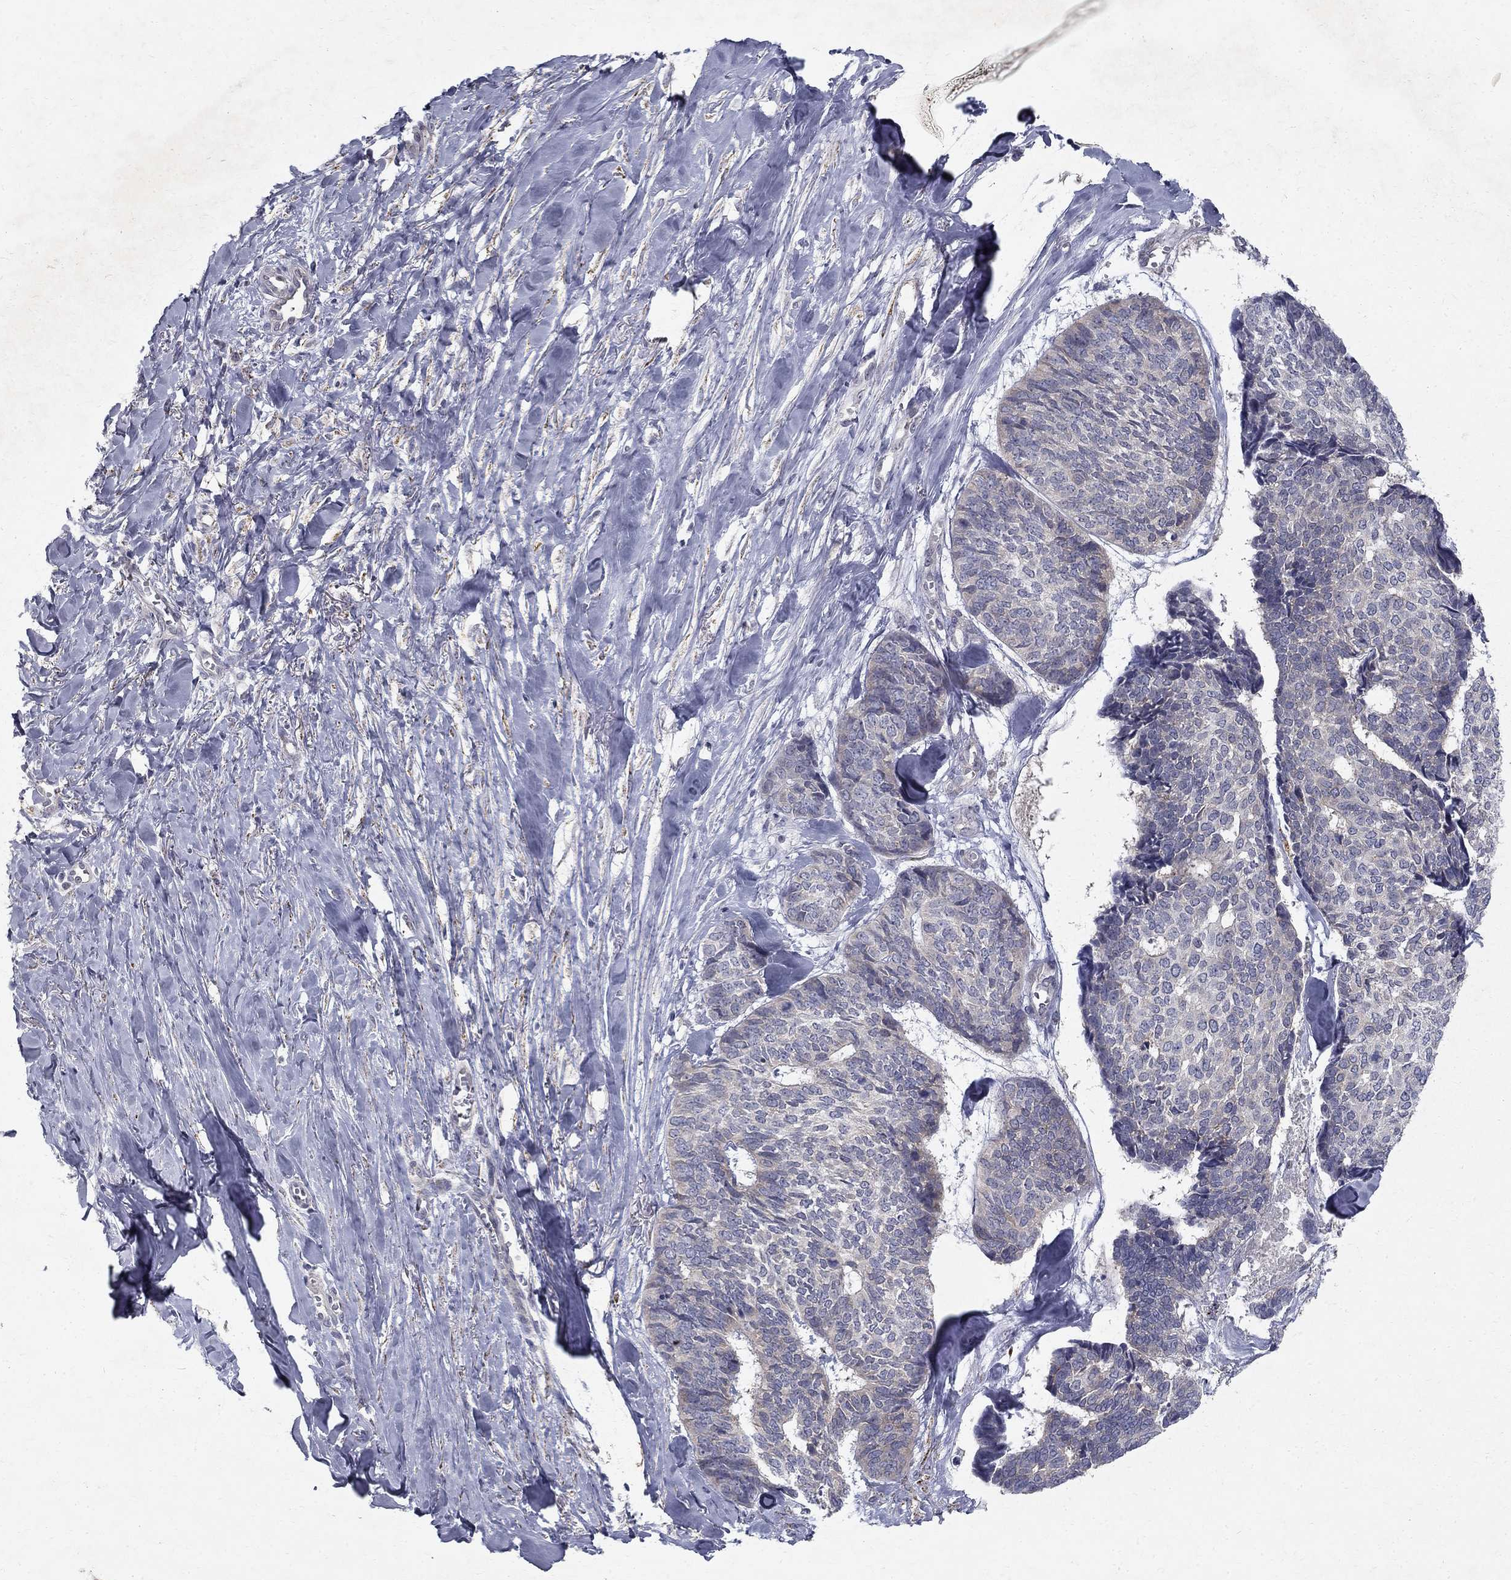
{"staining": {"intensity": "negative", "quantity": "none", "location": "none"}, "tissue": "skin cancer", "cell_type": "Tumor cells", "image_type": "cancer", "snomed": [{"axis": "morphology", "description": "Basal cell carcinoma"}, {"axis": "topography", "description": "Skin"}], "caption": "Immunohistochemistry (IHC) image of human basal cell carcinoma (skin) stained for a protein (brown), which shows no staining in tumor cells.", "gene": "CLIC6", "patient": {"sex": "male", "age": 86}}